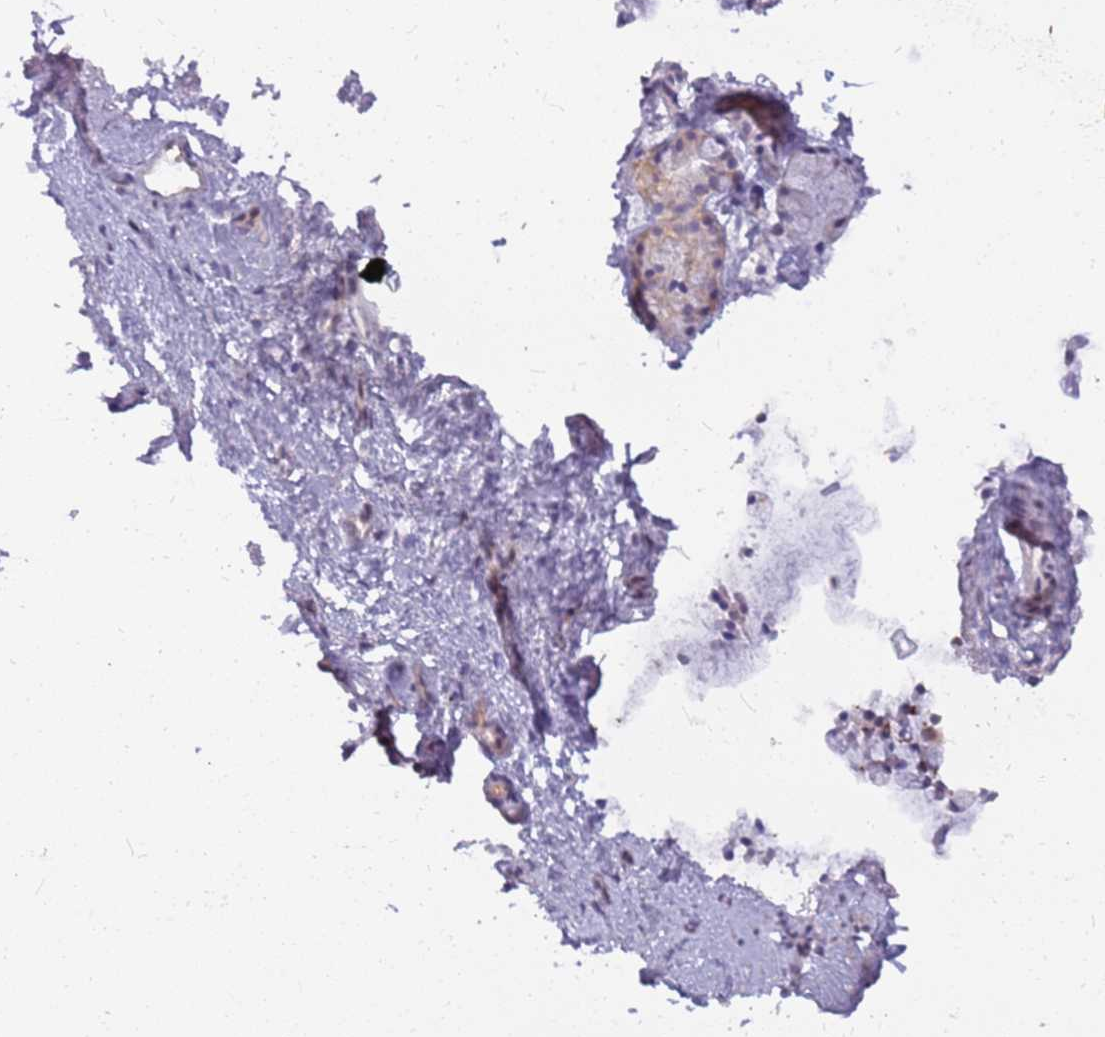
{"staining": {"intensity": "negative", "quantity": "none", "location": "none"}, "tissue": "nasopharynx", "cell_type": "Respiratory epithelial cells", "image_type": "normal", "snomed": [{"axis": "morphology", "description": "Normal tissue, NOS"}, {"axis": "topography", "description": "Nasopharynx"}], "caption": "DAB immunohistochemical staining of normal human nasopharynx shows no significant staining in respiratory epithelial cells. The staining was performed using DAB (3,3'-diaminobenzidine) to visualize the protein expression in brown, while the nuclei were stained in blue with hematoxylin (Magnification: 20x).", "gene": "ARHGEF35", "patient": {"sex": "male", "age": 82}}